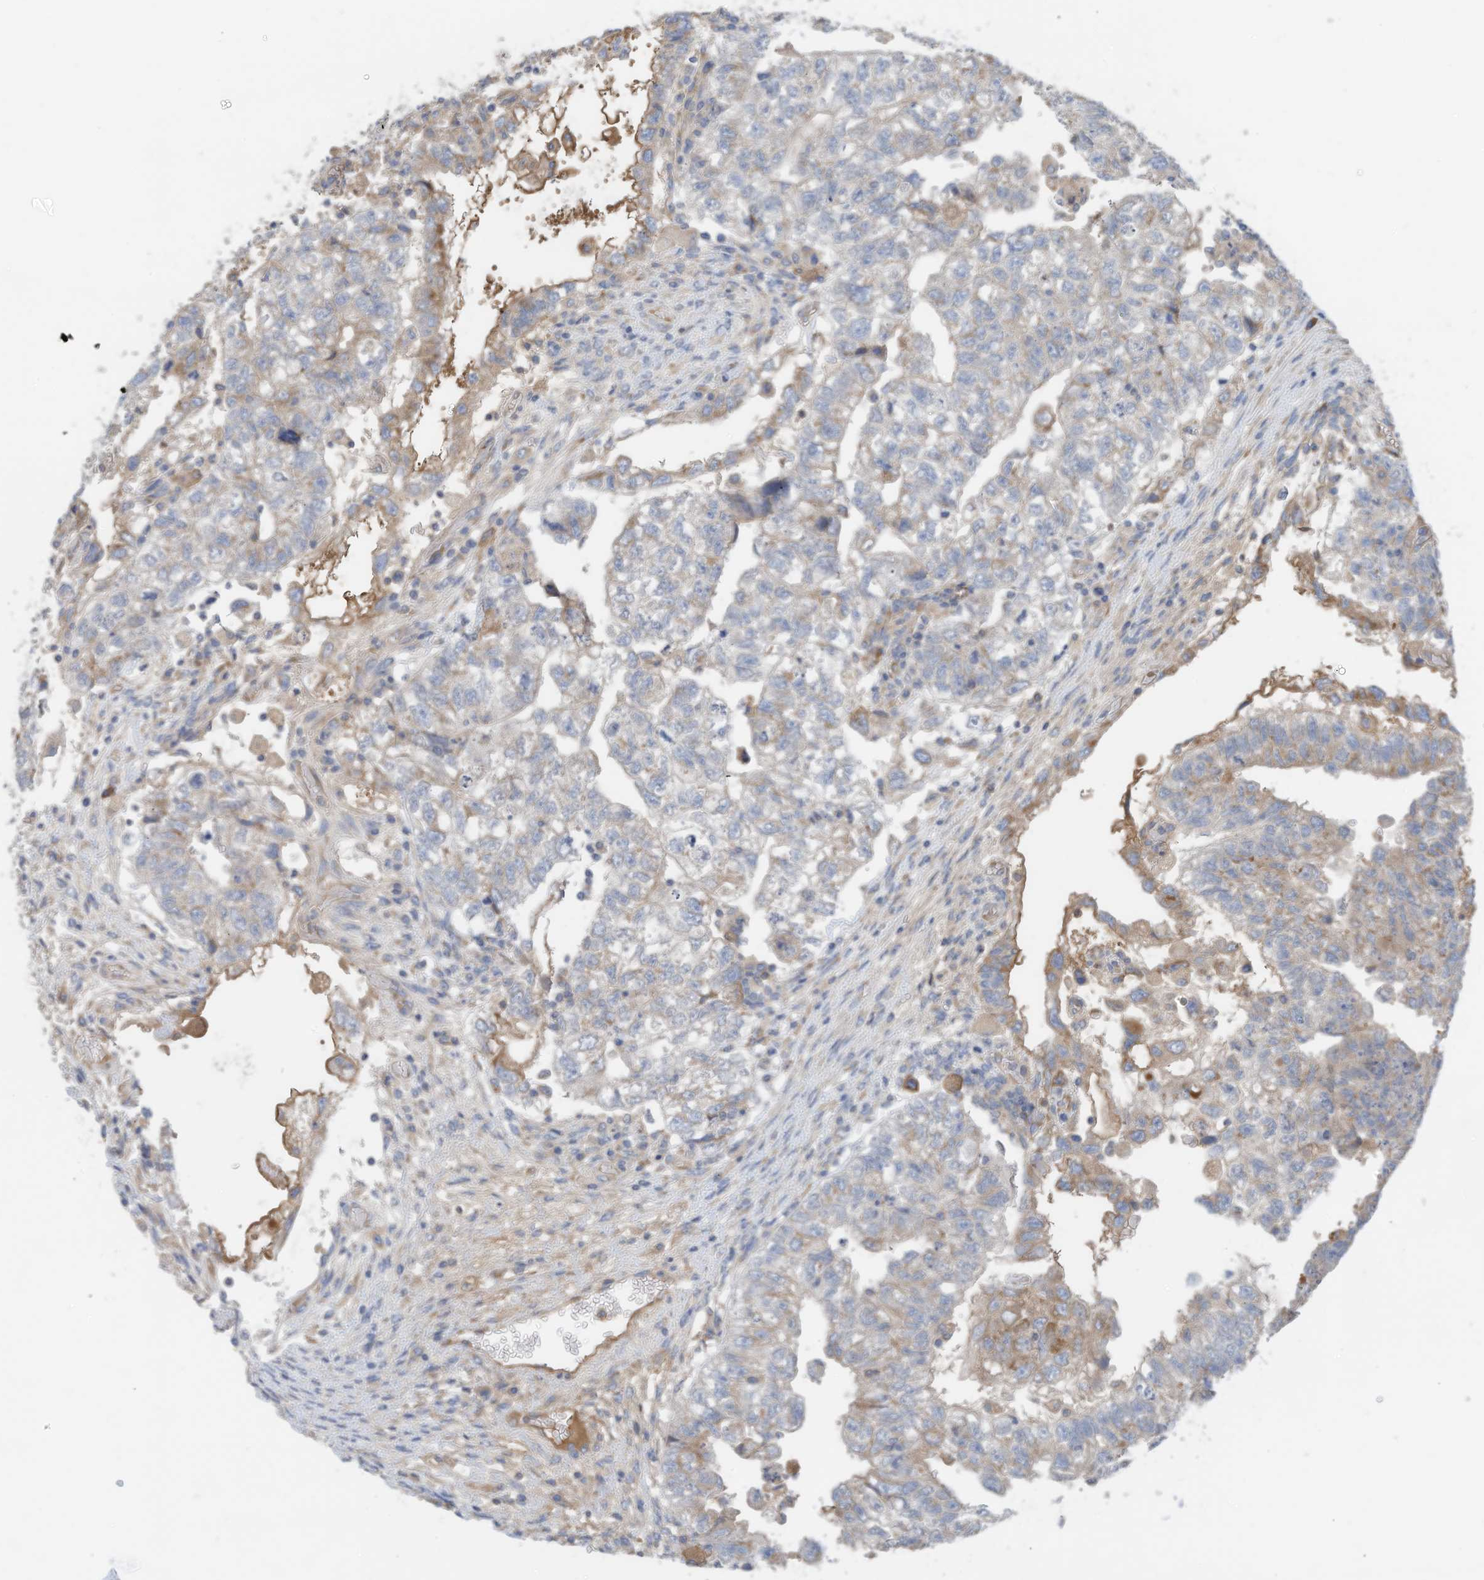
{"staining": {"intensity": "weak", "quantity": "<25%", "location": "cytoplasmic/membranous"}, "tissue": "testis cancer", "cell_type": "Tumor cells", "image_type": "cancer", "snomed": [{"axis": "morphology", "description": "Carcinoma, Embryonal, NOS"}, {"axis": "topography", "description": "Testis"}], "caption": "This photomicrograph is of testis cancer (embryonal carcinoma) stained with IHC to label a protein in brown with the nuclei are counter-stained blue. There is no expression in tumor cells.", "gene": "SLC5A11", "patient": {"sex": "male", "age": 36}}